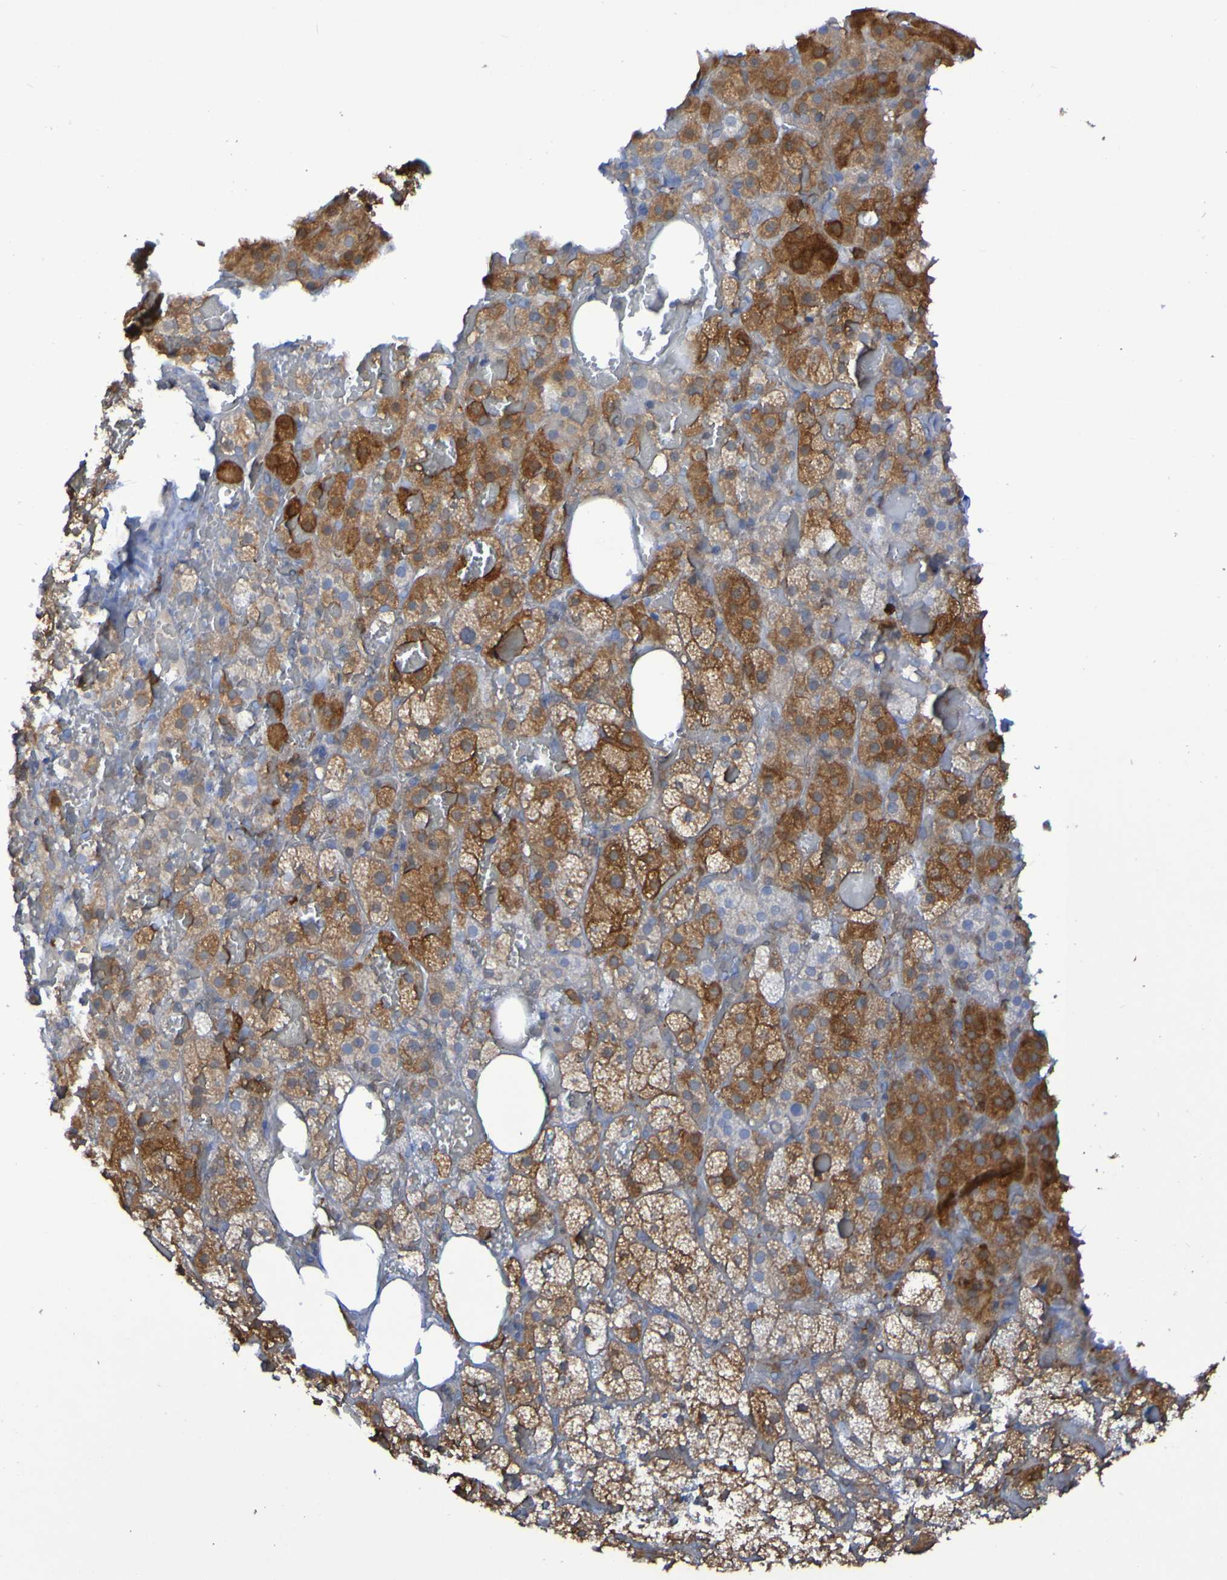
{"staining": {"intensity": "moderate", "quantity": ">75%", "location": "cytoplasmic/membranous"}, "tissue": "adrenal gland", "cell_type": "Glandular cells", "image_type": "normal", "snomed": [{"axis": "morphology", "description": "Normal tissue, NOS"}, {"axis": "topography", "description": "Adrenal gland"}], "caption": "Immunohistochemical staining of benign adrenal gland reveals medium levels of moderate cytoplasmic/membranous expression in about >75% of glandular cells. (Stains: DAB (3,3'-diaminobenzidine) in brown, nuclei in blue, Microscopy: brightfield microscopy at high magnification).", "gene": "MPPE1", "patient": {"sex": "female", "age": 59}}